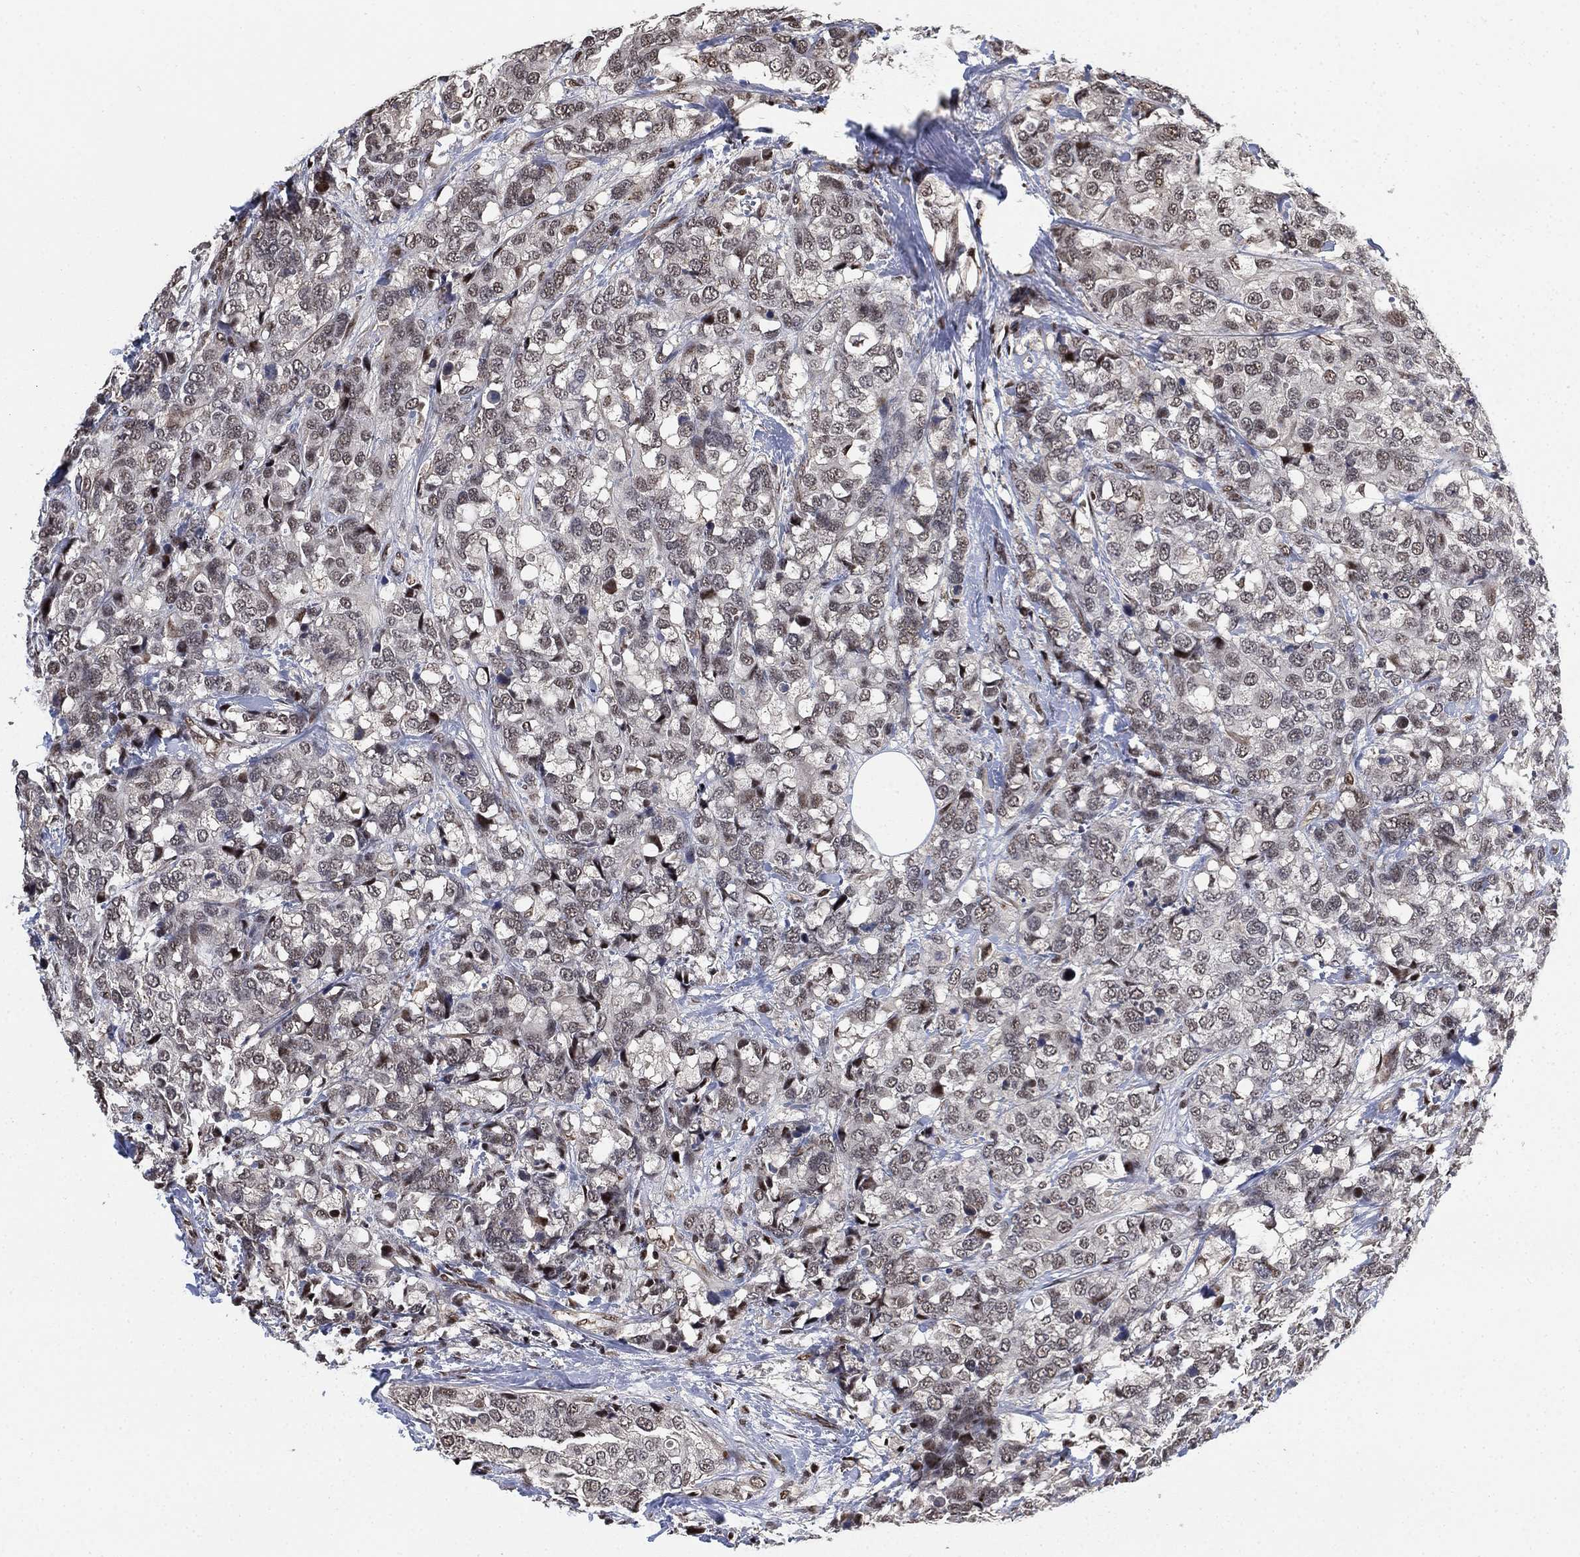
{"staining": {"intensity": "moderate", "quantity": "<25%", "location": "nuclear"}, "tissue": "breast cancer", "cell_type": "Tumor cells", "image_type": "cancer", "snomed": [{"axis": "morphology", "description": "Lobular carcinoma"}, {"axis": "topography", "description": "Breast"}], "caption": "Moderate nuclear positivity is present in approximately <25% of tumor cells in breast cancer.", "gene": "ZSCAN30", "patient": {"sex": "female", "age": 59}}